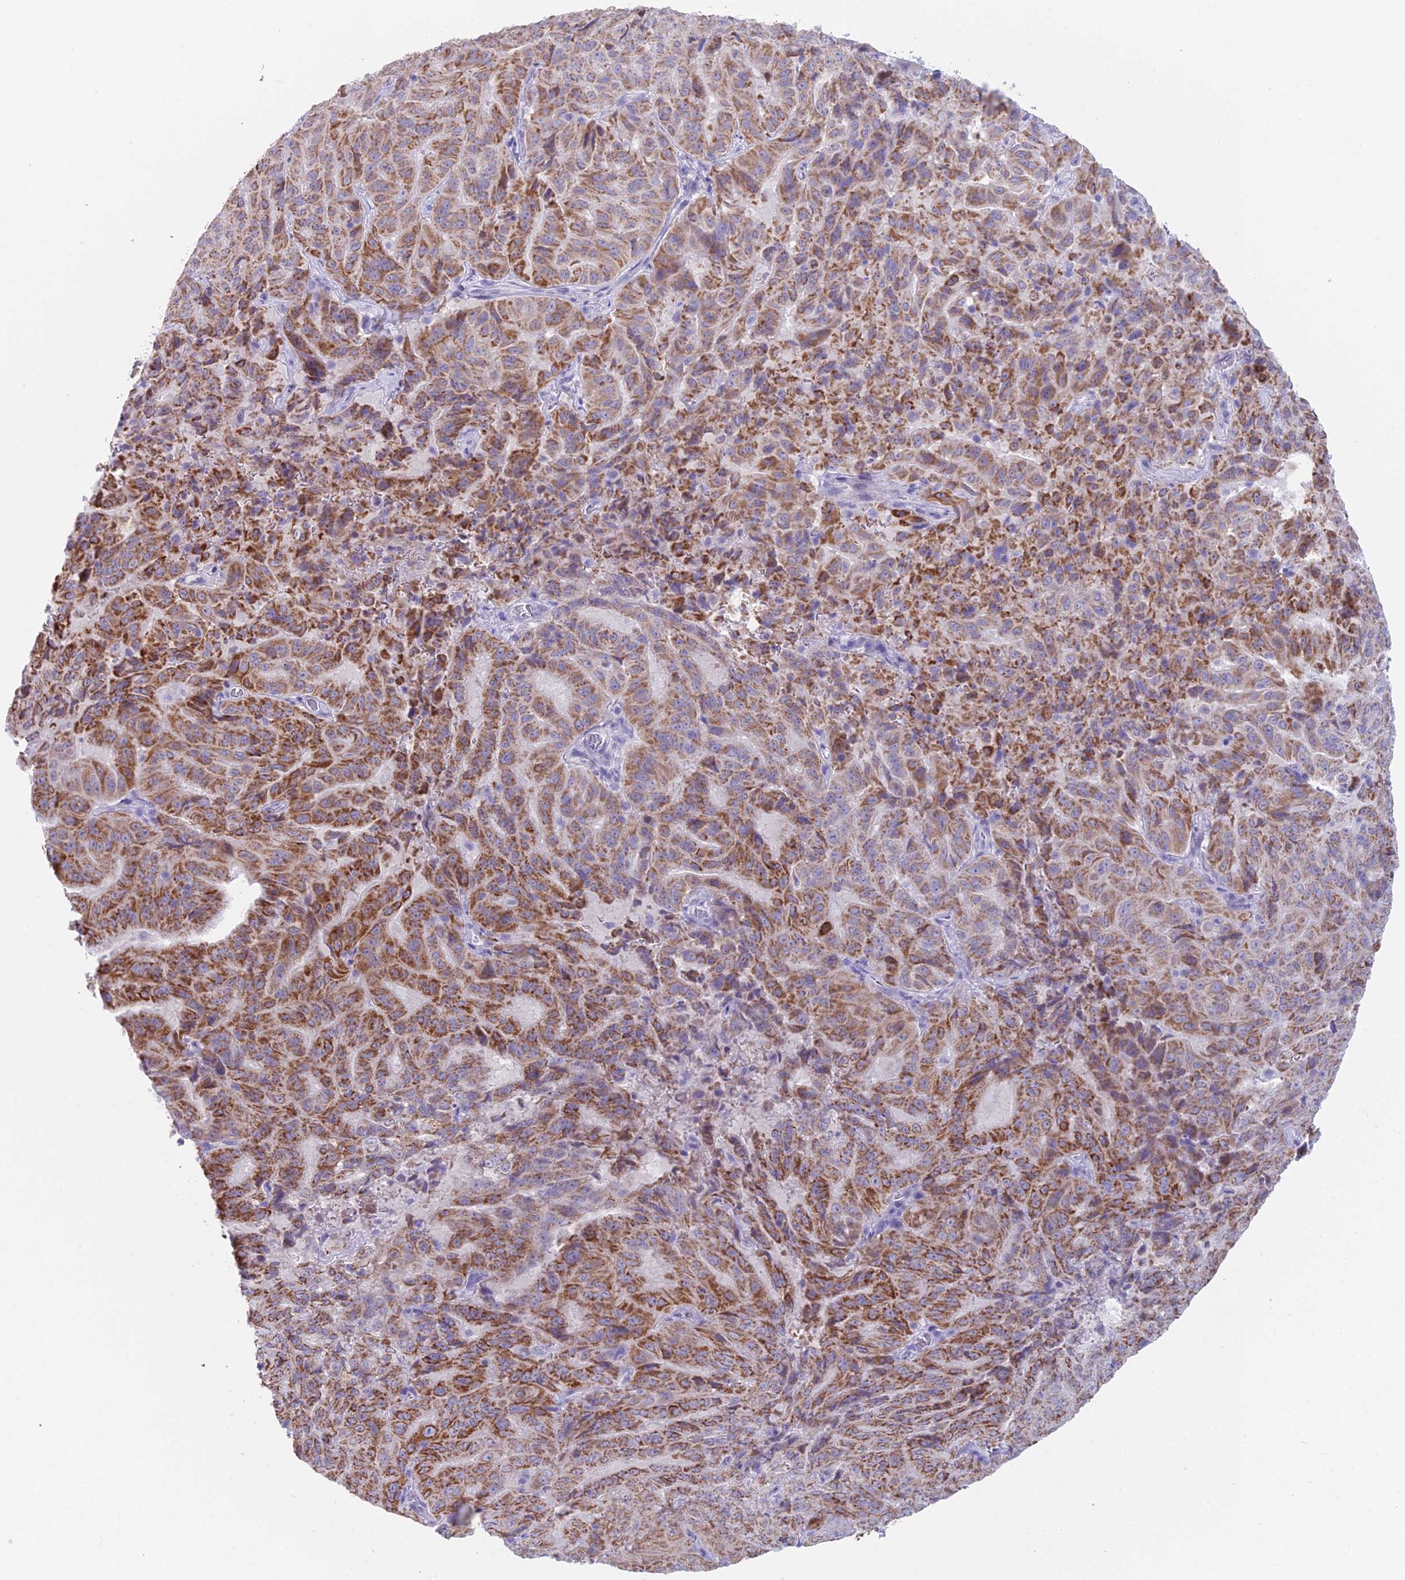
{"staining": {"intensity": "strong", "quantity": ">75%", "location": "cytoplasmic/membranous"}, "tissue": "pancreatic cancer", "cell_type": "Tumor cells", "image_type": "cancer", "snomed": [{"axis": "morphology", "description": "Adenocarcinoma, NOS"}, {"axis": "topography", "description": "Pancreas"}], "caption": "The photomicrograph exhibits a brown stain indicating the presence of a protein in the cytoplasmic/membranous of tumor cells in pancreatic cancer.", "gene": "CC2D2A", "patient": {"sex": "male", "age": 63}}